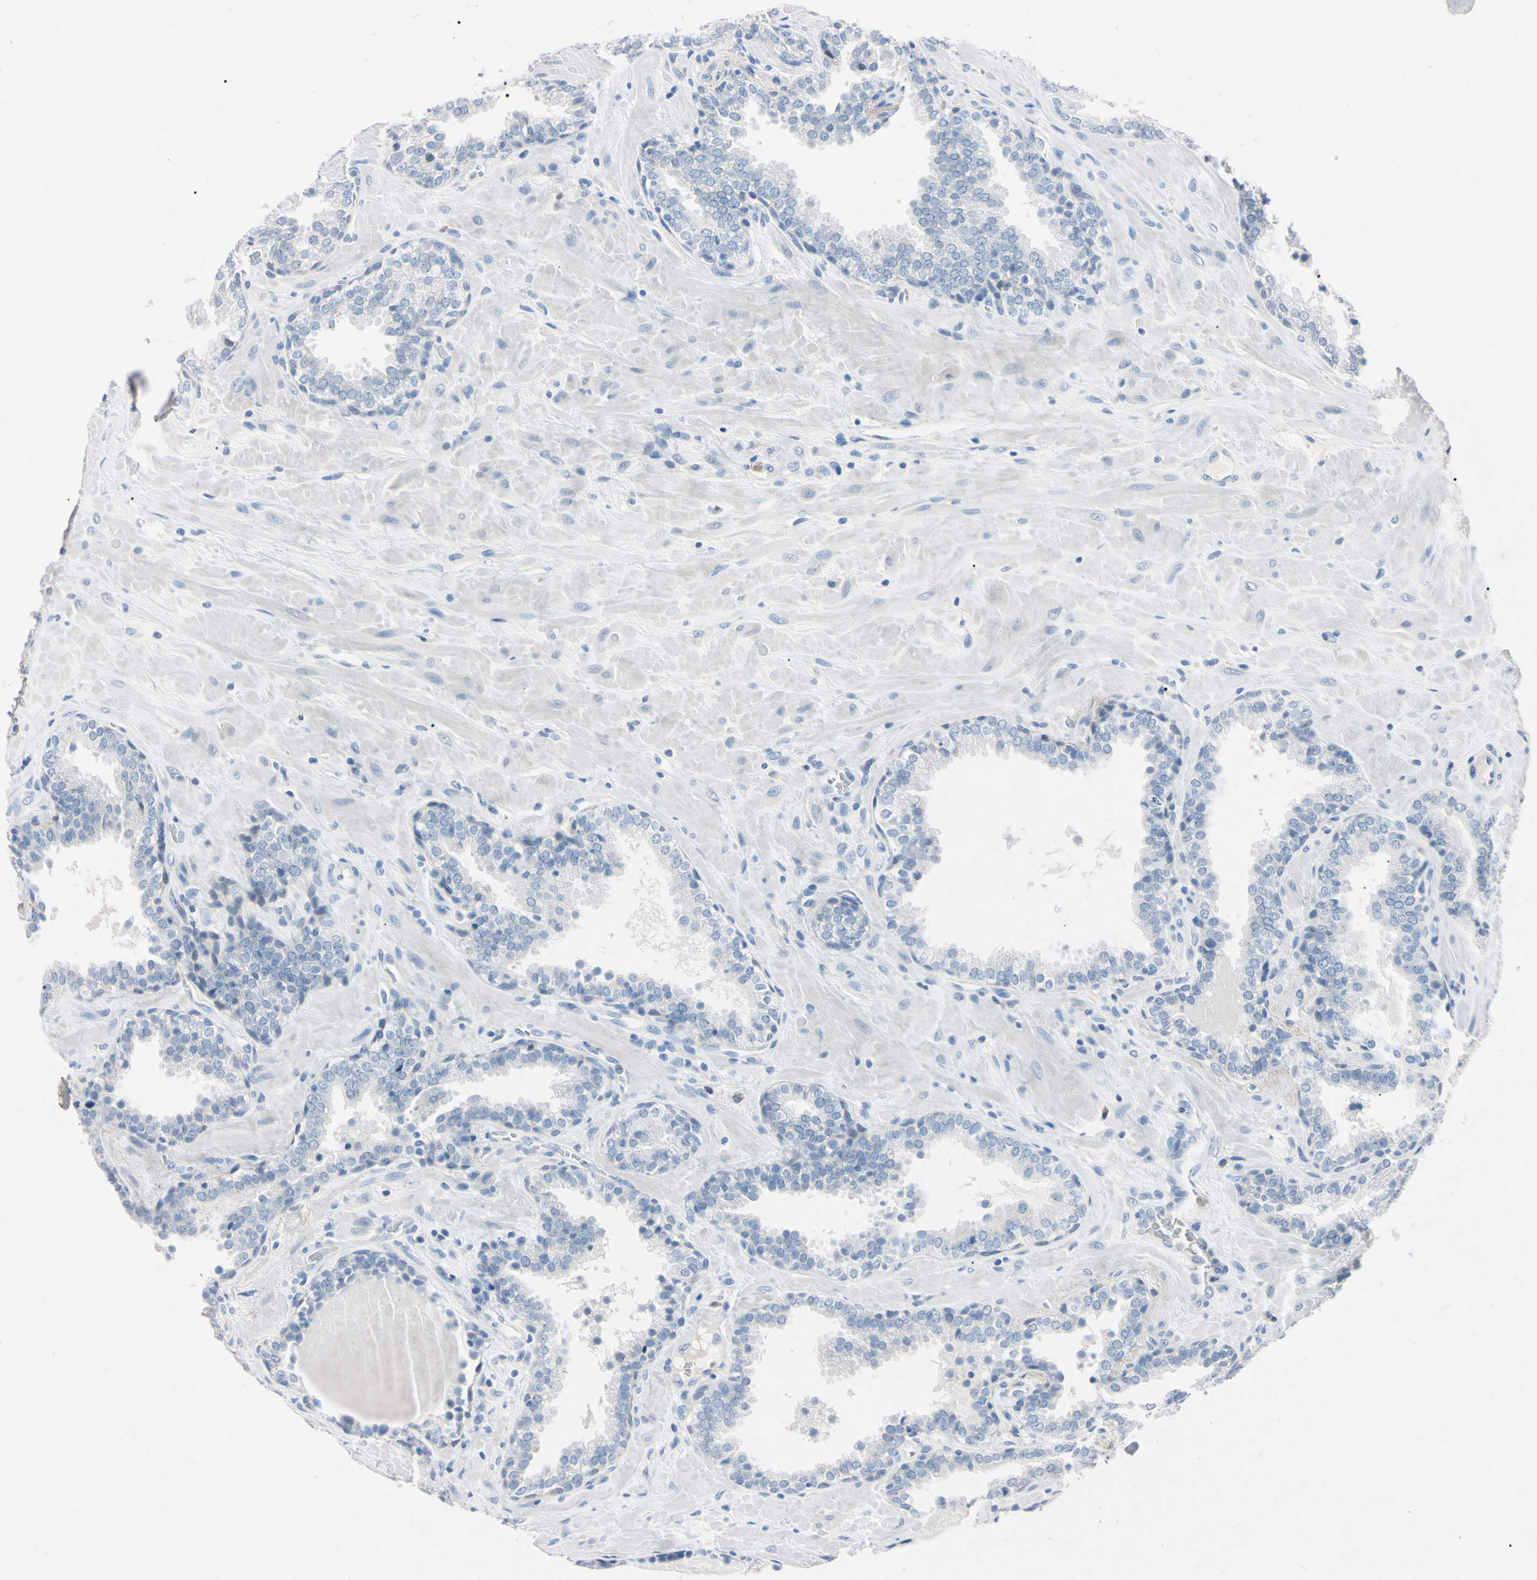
{"staining": {"intensity": "negative", "quantity": "none", "location": "none"}, "tissue": "prostate", "cell_type": "Glandular cells", "image_type": "normal", "snomed": [{"axis": "morphology", "description": "Normal tissue, NOS"}, {"axis": "topography", "description": "Prostate"}], "caption": "Benign prostate was stained to show a protein in brown. There is no significant positivity in glandular cells.", "gene": "ELN", "patient": {"sex": "male", "age": 51}}